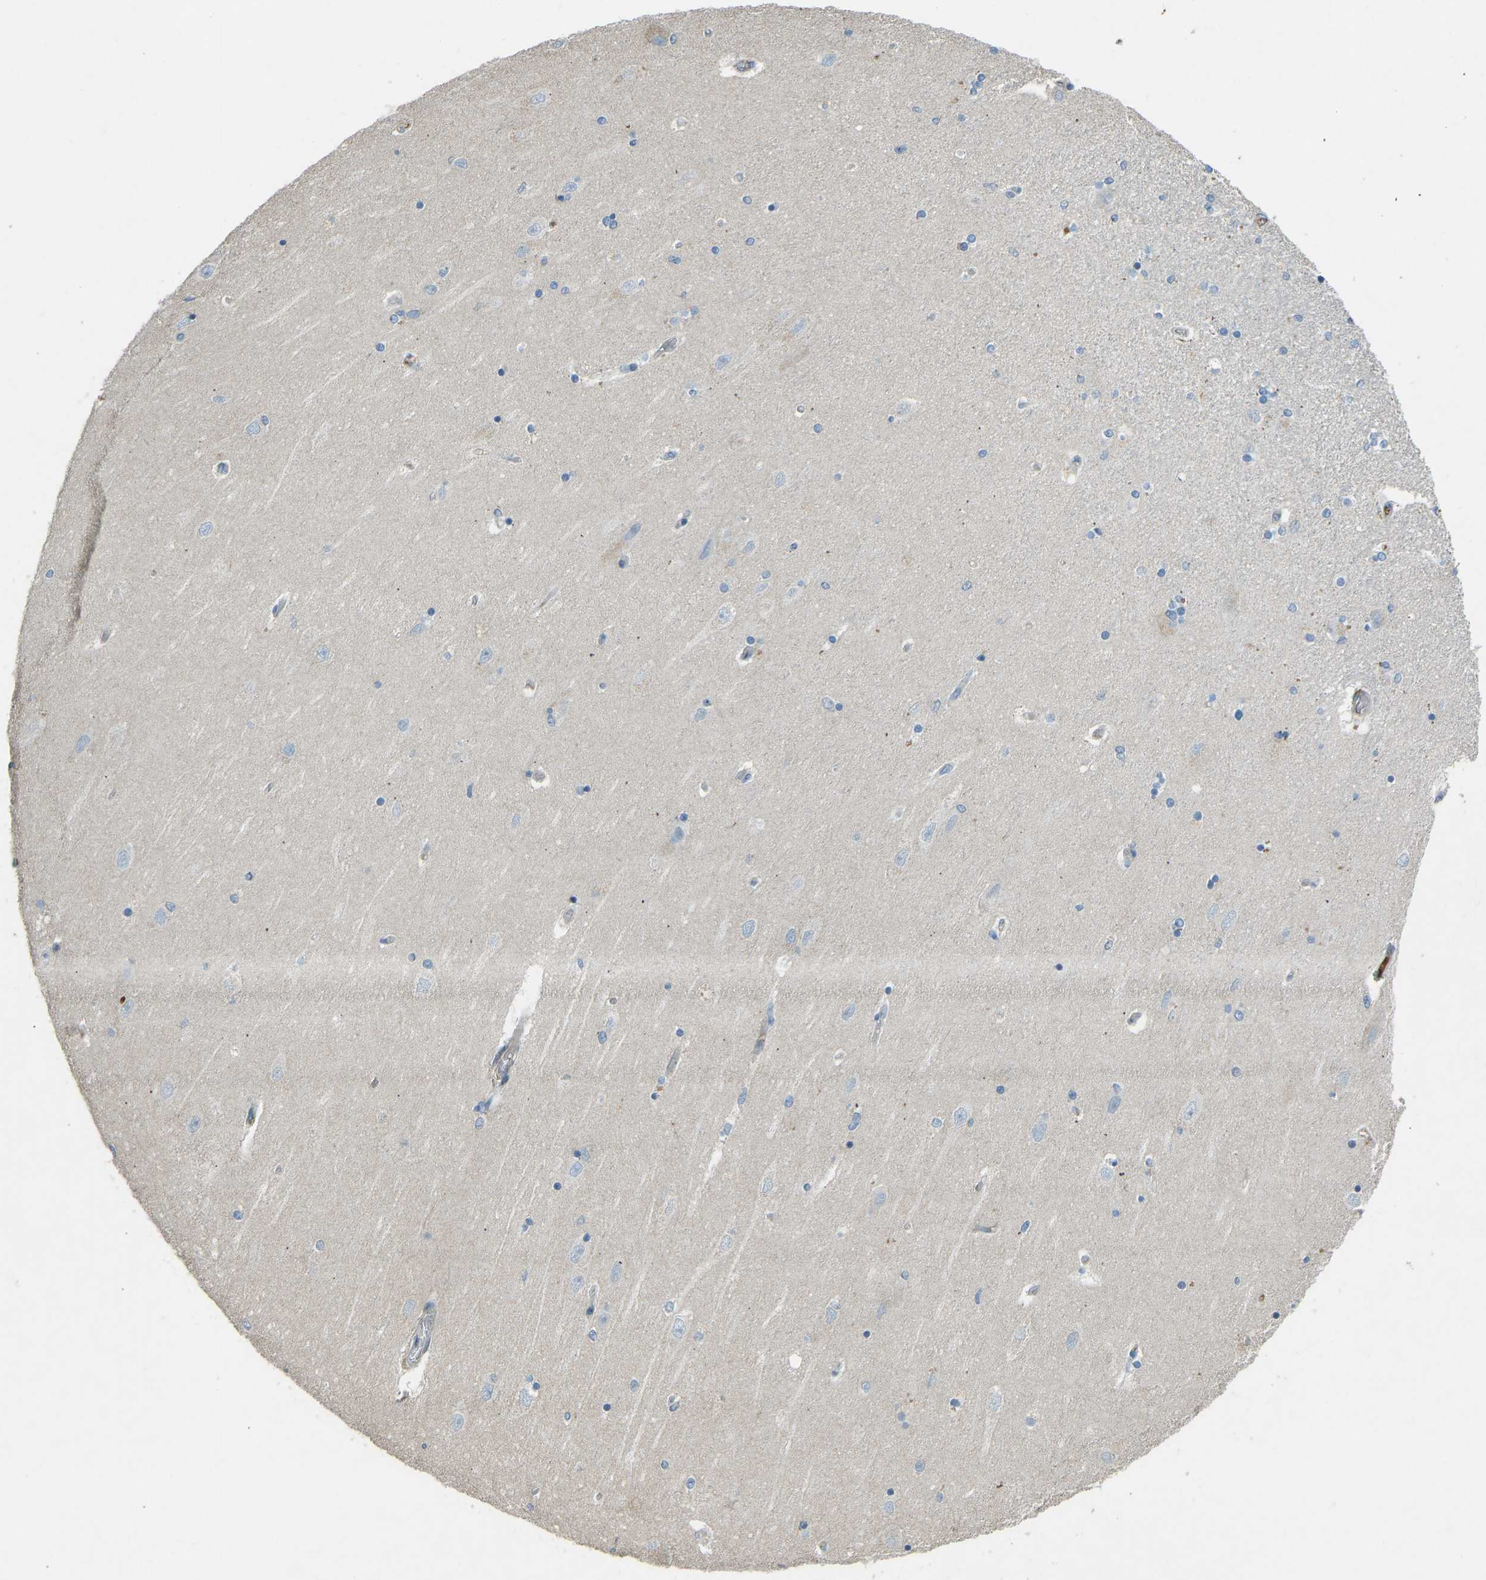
{"staining": {"intensity": "negative", "quantity": "none", "location": "none"}, "tissue": "hippocampus", "cell_type": "Glial cells", "image_type": "normal", "snomed": [{"axis": "morphology", "description": "Normal tissue, NOS"}, {"axis": "topography", "description": "Hippocampus"}], "caption": "Micrograph shows no protein staining in glial cells of benign hippocampus. (DAB immunohistochemistry with hematoxylin counter stain).", "gene": "FBLN2", "patient": {"sex": "female", "age": 54}}